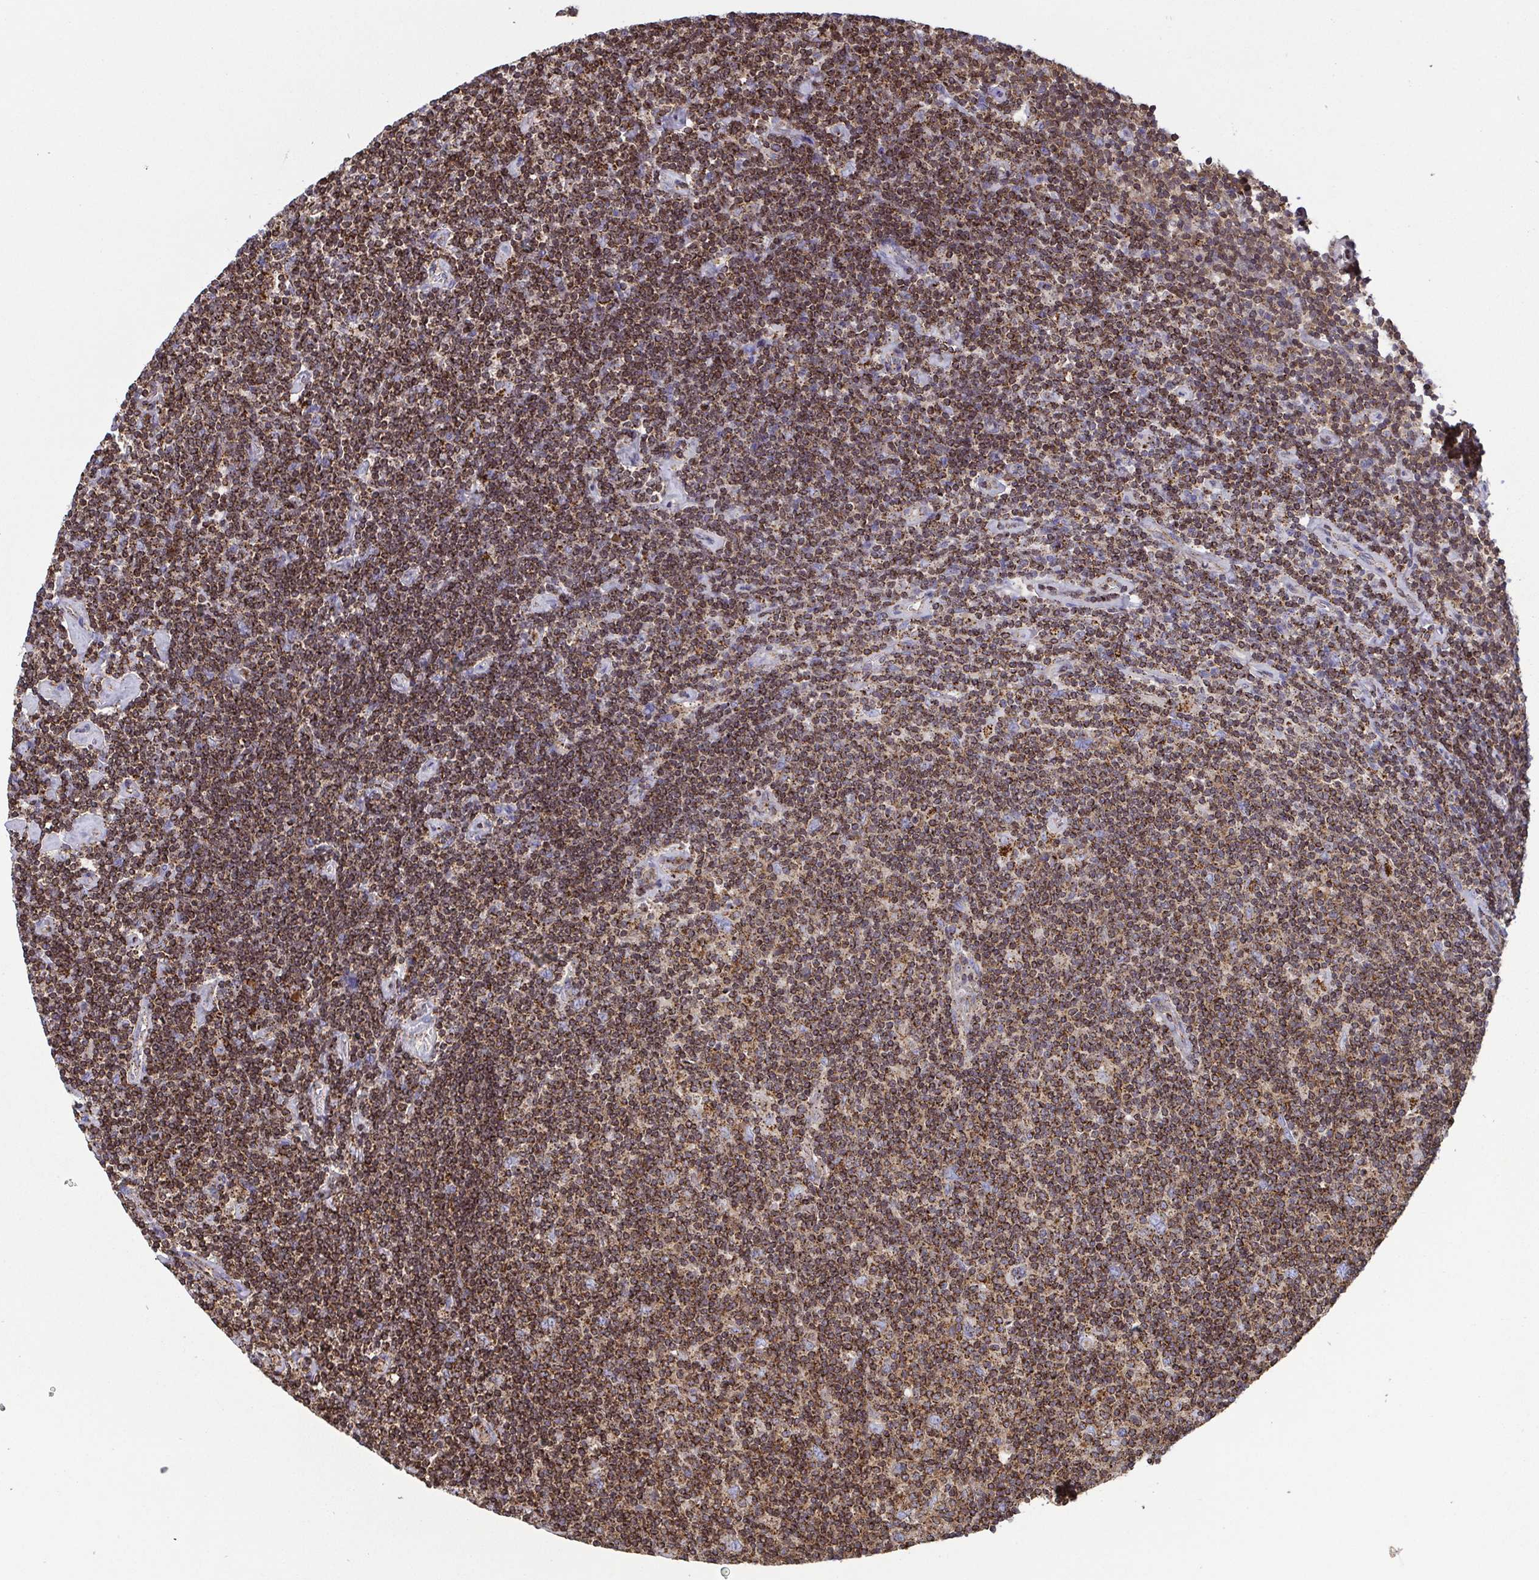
{"staining": {"intensity": "strong", "quantity": "<25%", "location": "cytoplasmic/membranous"}, "tissue": "lymphoma", "cell_type": "Tumor cells", "image_type": "cancer", "snomed": [{"axis": "morphology", "description": "Hodgkin's disease, NOS"}, {"axis": "topography", "description": "Lymph node"}], "caption": "IHC (DAB) staining of lymphoma shows strong cytoplasmic/membranous protein expression in approximately <25% of tumor cells.", "gene": "CHMP1B", "patient": {"sex": "male", "age": 40}}